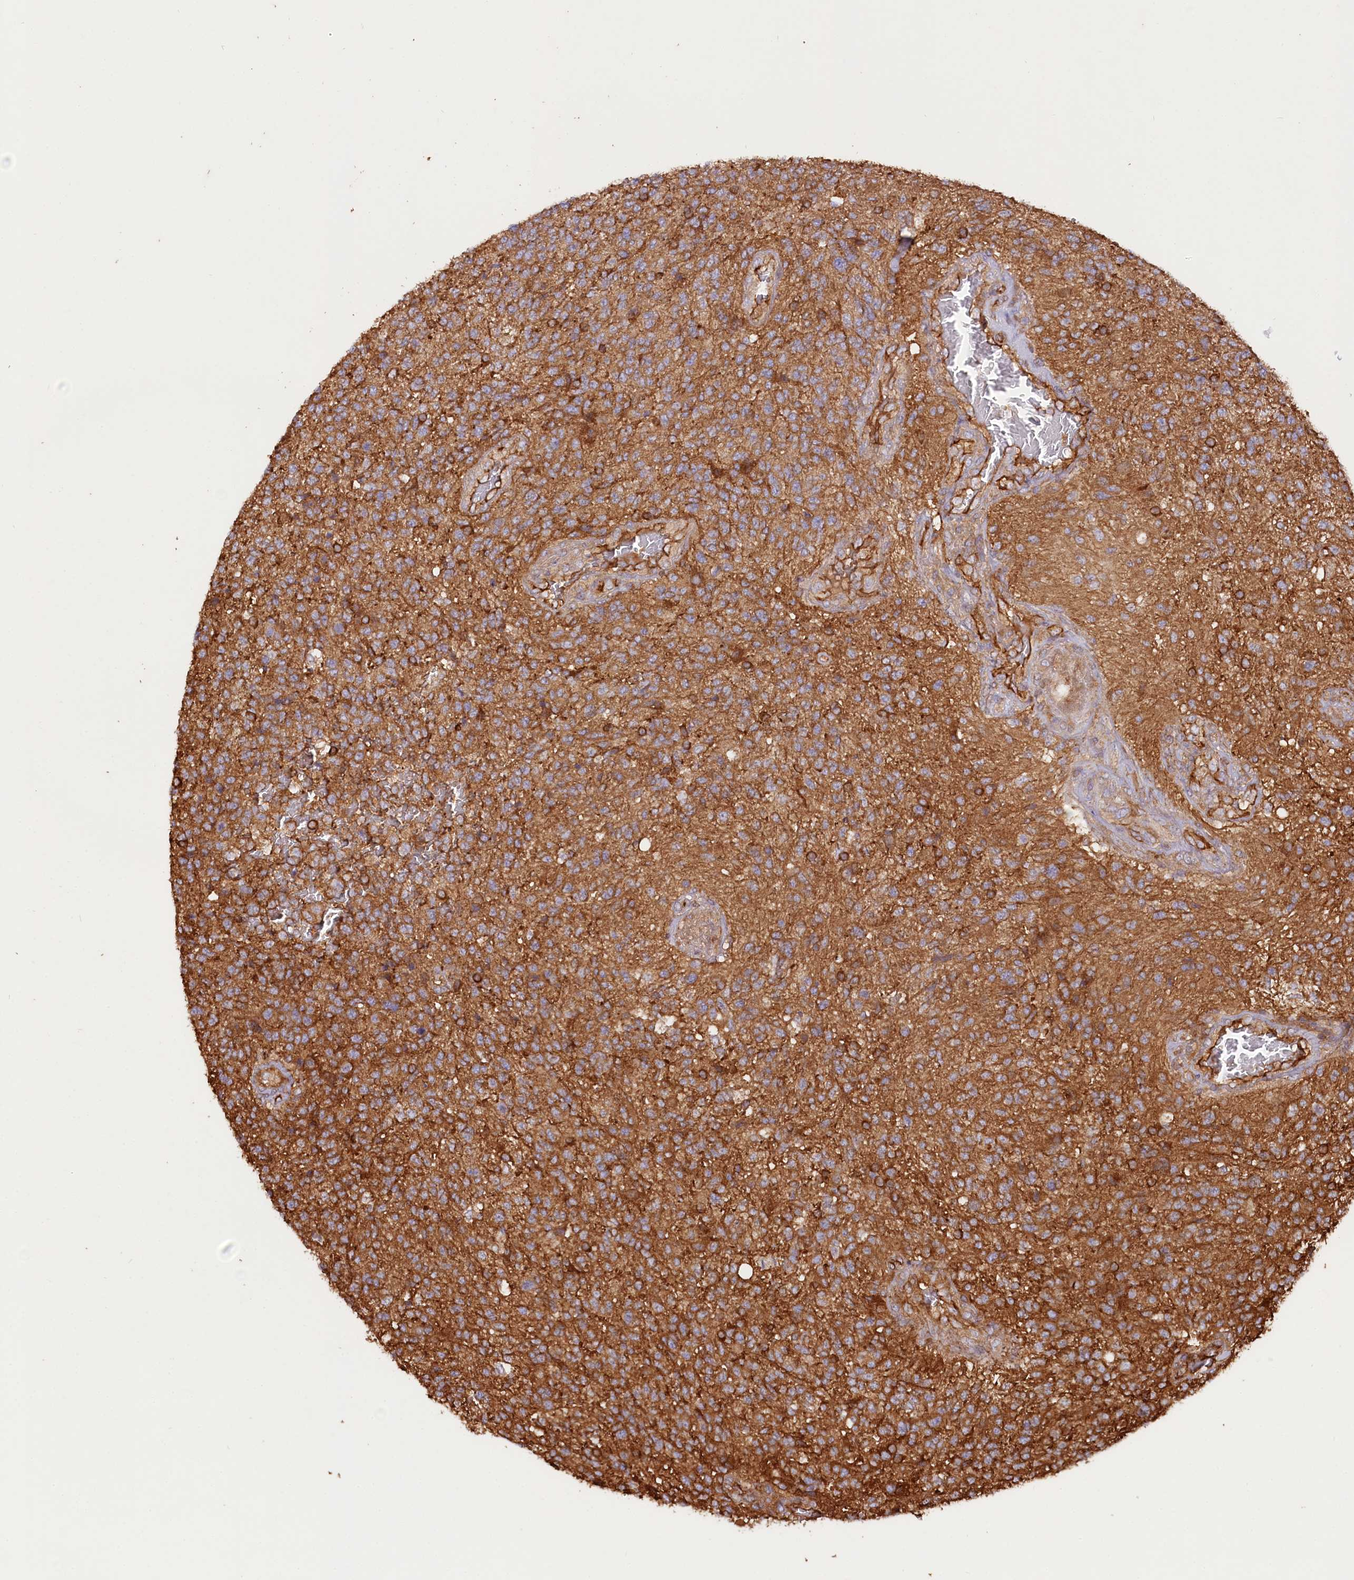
{"staining": {"intensity": "moderate", "quantity": ">75%", "location": "cytoplasmic/membranous"}, "tissue": "glioma", "cell_type": "Tumor cells", "image_type": "cancer", "snomed": [{"axis": "morphology", "description": "Glioma, malignant, High grade"}, {"axis": "topography", "description": "Brain"}], "caption": "A high-resolution histopathology image shows IHC staining of glioma, which reveals moderate cytoplasmic/membranous expression in approximately >75% of tumor cells.", "gene": "CEP295", "patient": {"sex": "male", "age": 56}}